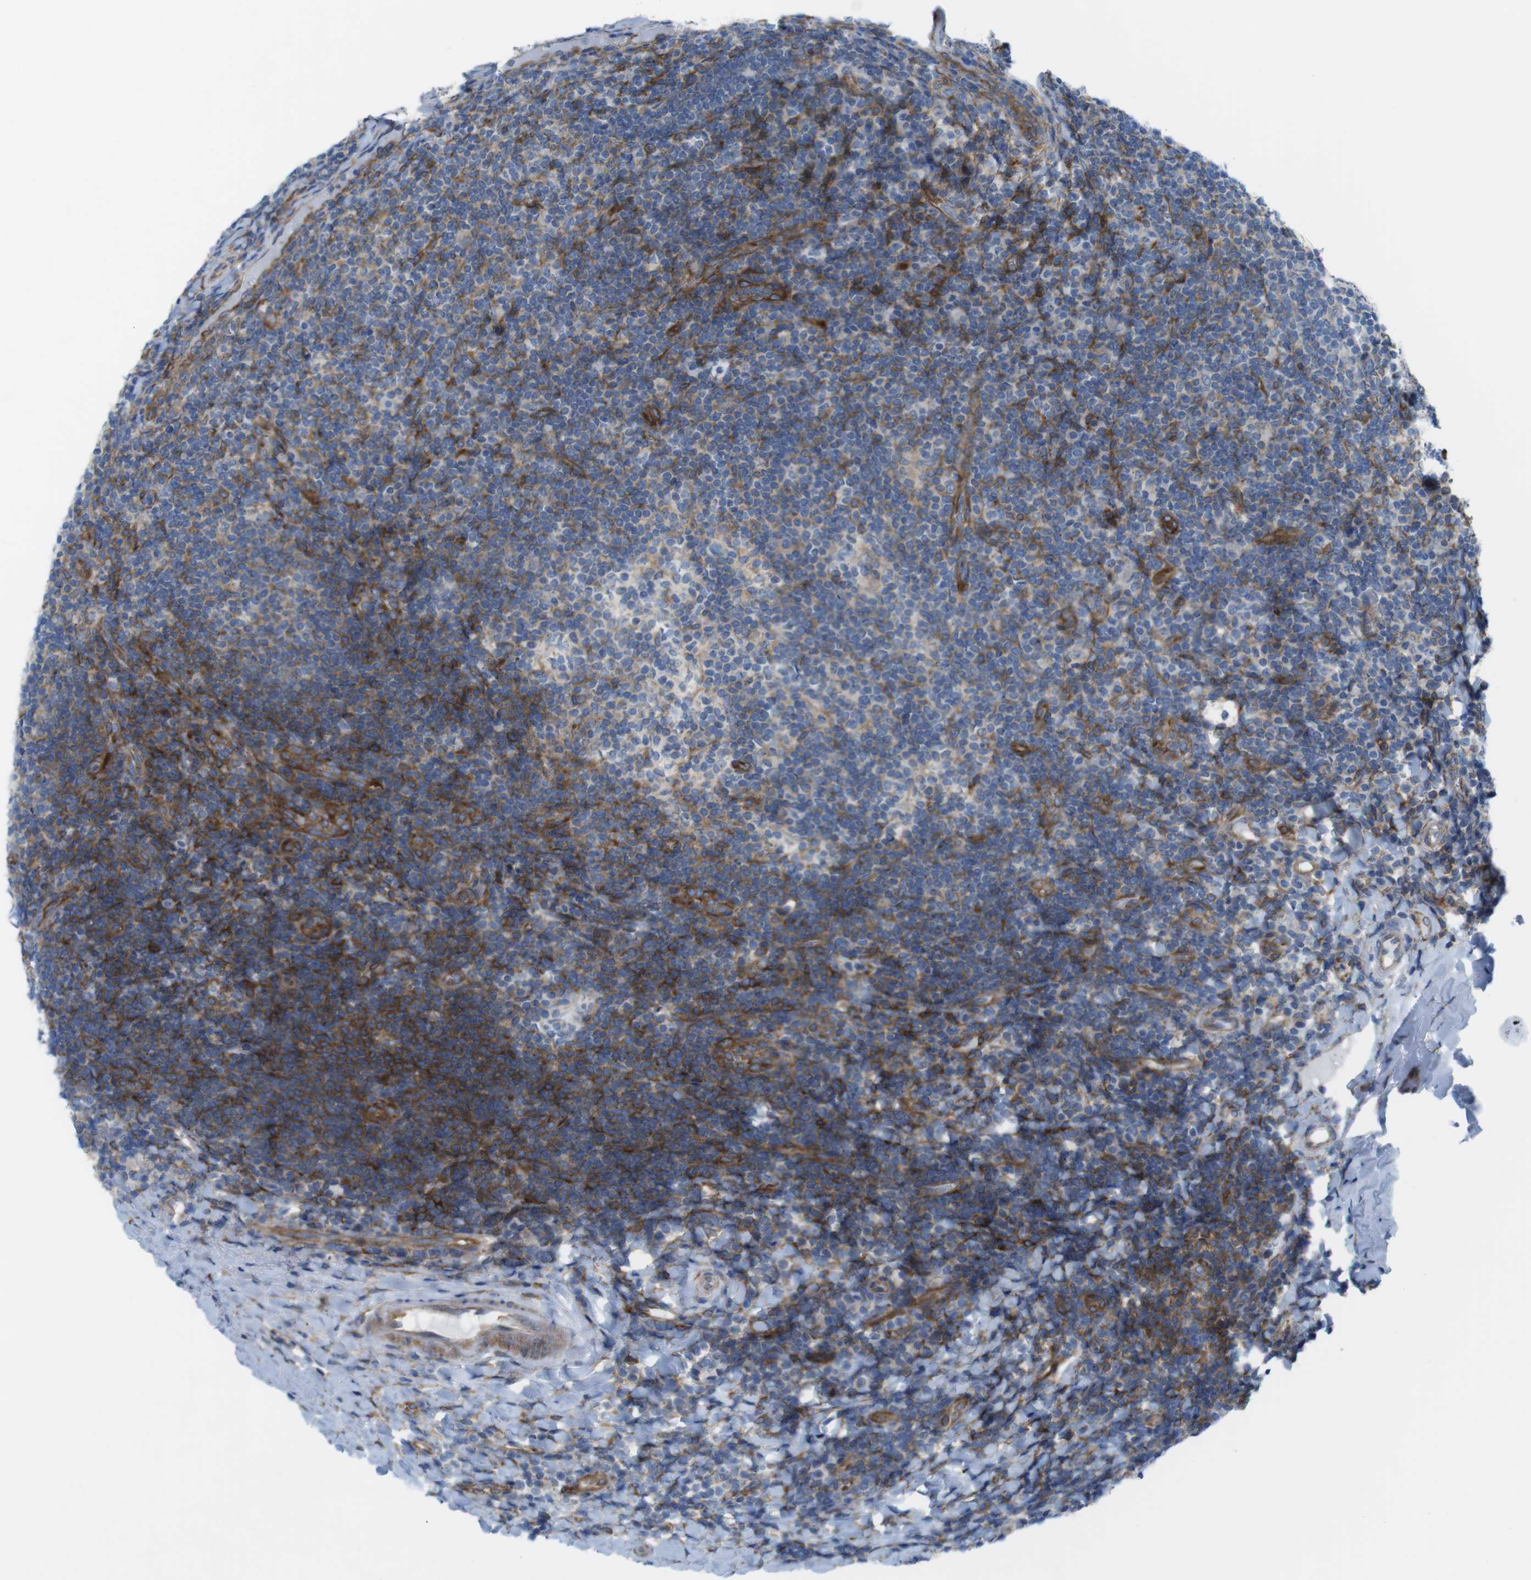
{"staining": {"intensity": "weak", "quantity": "25%-75%", "location": "cytoplasmic/membranous"}, "tissue": "tonsil", "cell_type": "Germinal center cells", "image_type": "normal", "snomed": [{"axis": "morphology", "description": "Normal tissue, NOS"}, {"axis": "topography", "description": "Tonsil"}], "caption": "An IHC photomicrograph of unremarkable tissue is shown. Protein staining in brown labels weak cytoplasmic/membranous positivity in tonsil within germinal center cells.", "gene": "DIAPH2", "patient": {"sex": "male", "age": 37}}